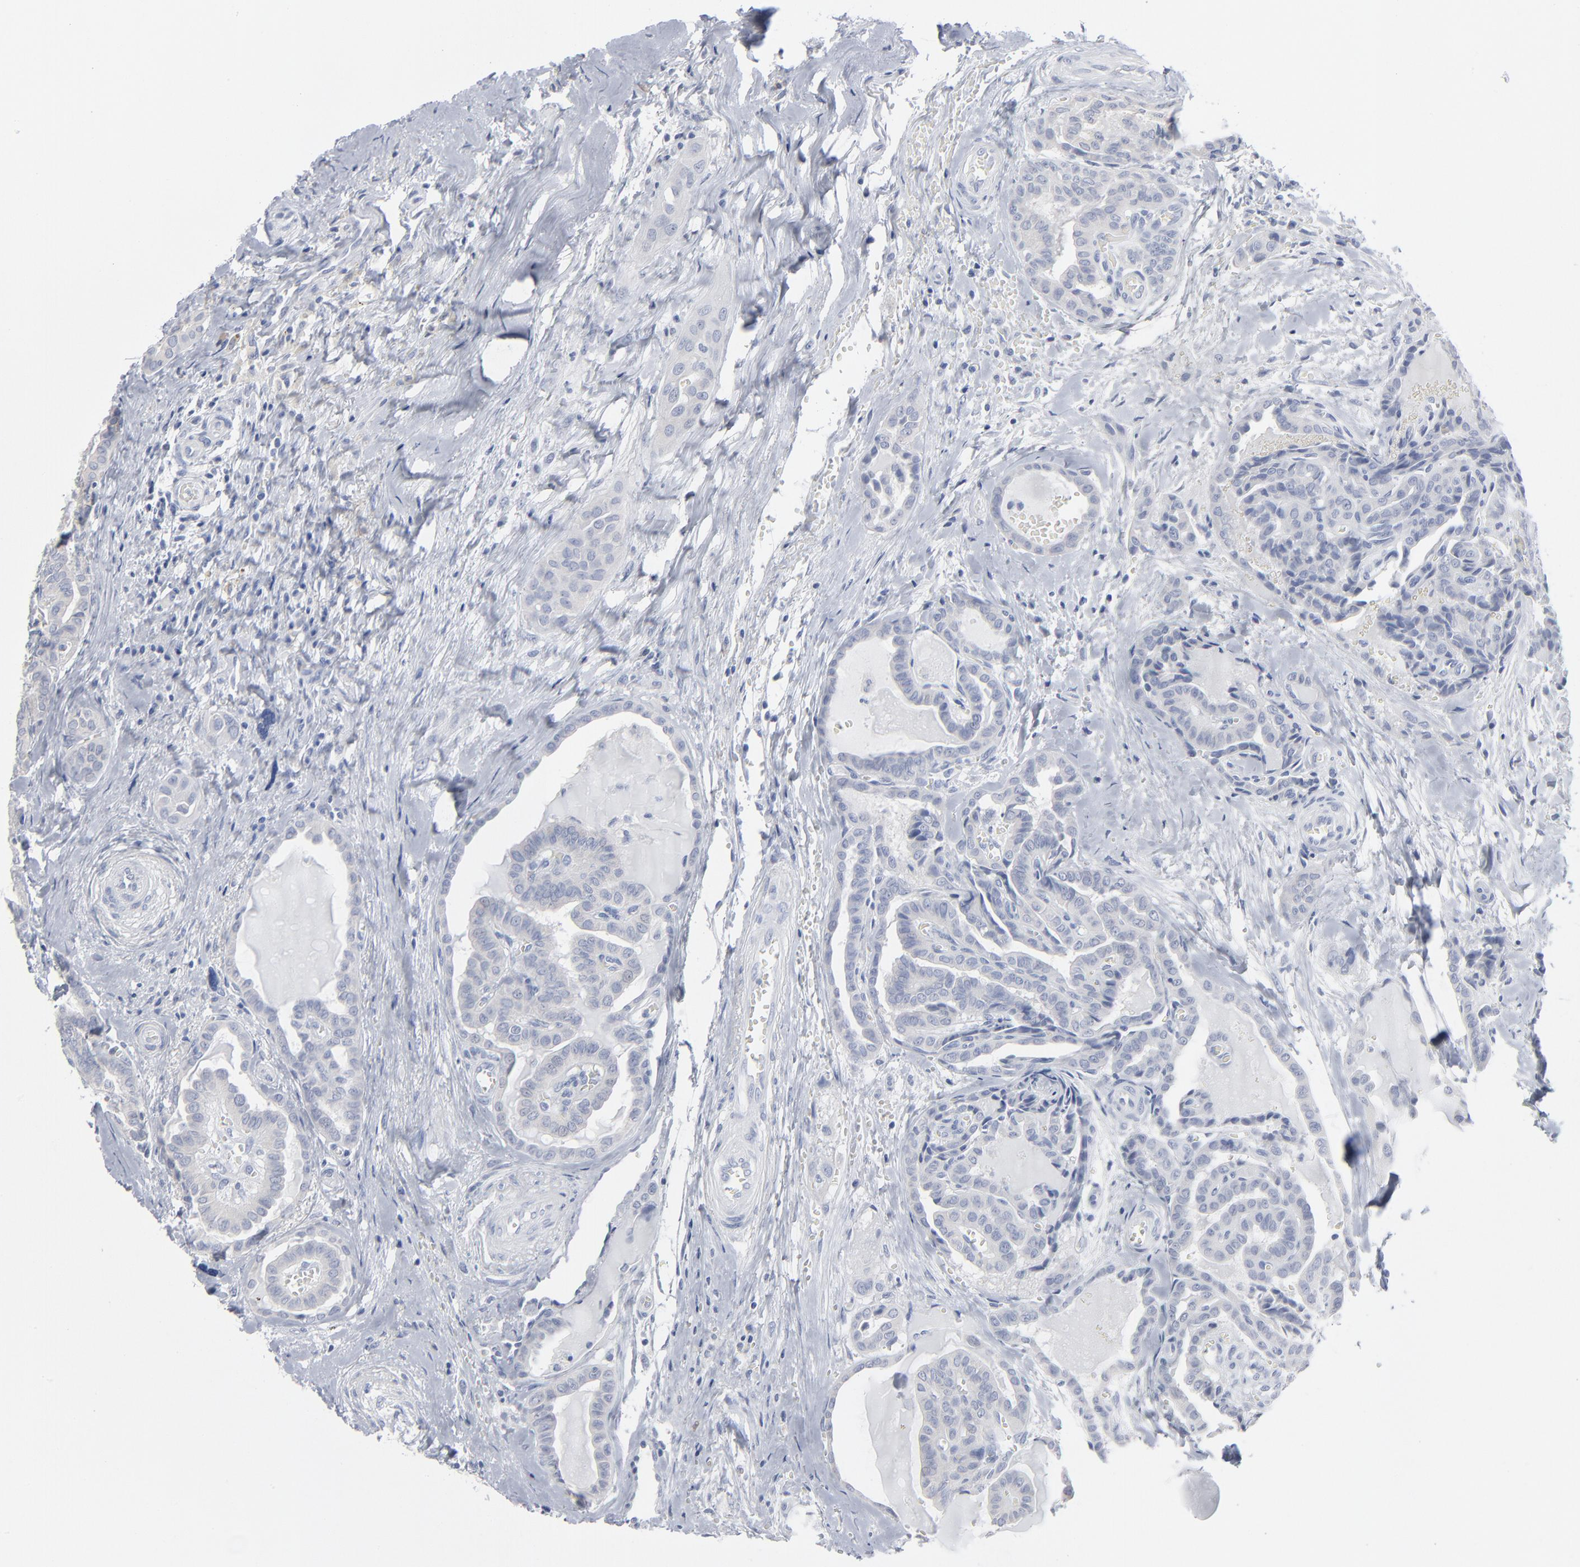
{"staining": {"intensity": "negative", "quantity": "none", "location": "none"}, "tissue": "thyroid cancer", "cell_type": "Tumor cells", "image_type": "cancer", "snomed": [{"axis": "morphology", "description": "Carcinoma, NOS"}, {"axis": "topography", "description": "Thyroid gland"}], "caption": "Tumor cells show no significant expression in thyroid cancer.", "gene": "PAGE1", "patient": {"sex": "female", "age": 91}}